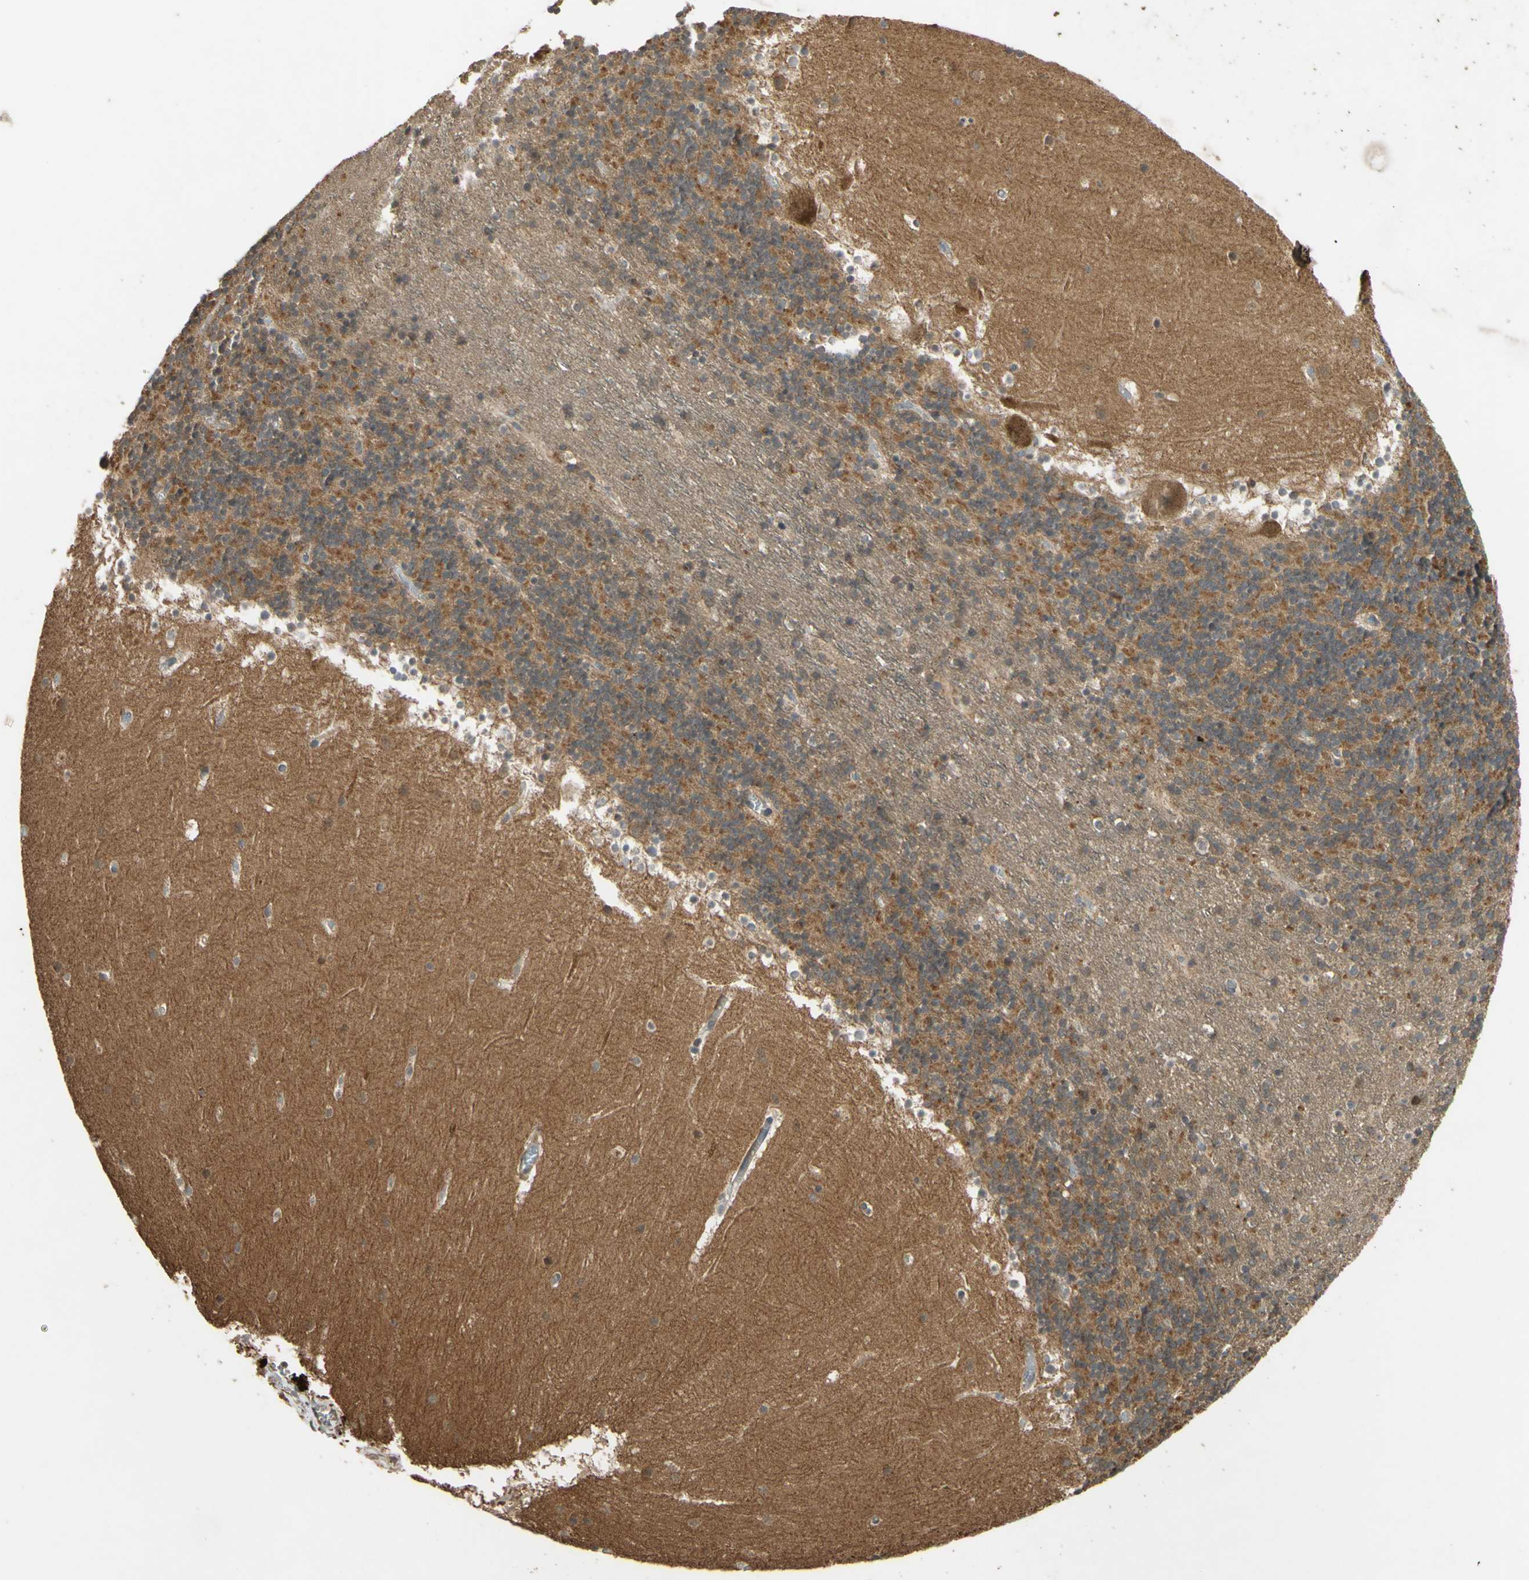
{"staining": {"intensity": "moderate", "quantity": "25%-75%", "location": "cytoplasmic/membranous"}, "tissue": "cerebellum", "cell_type": "Cells in granular layer", "image_type": "normal", "snomed": [{"axis": "morphology", "description": "Normal tissue, NOS"}, {"axis": "topography", "description": "Cerebellum"}], "caption": "Moderate cytoplasmic/membranous expression for a protein is seen in about 25%-75% of cells in granular layer of benign cerebellum using immunohistochemistry.", "gene": "PARD6A", "patient": {"sex": "male", "age": 45}}